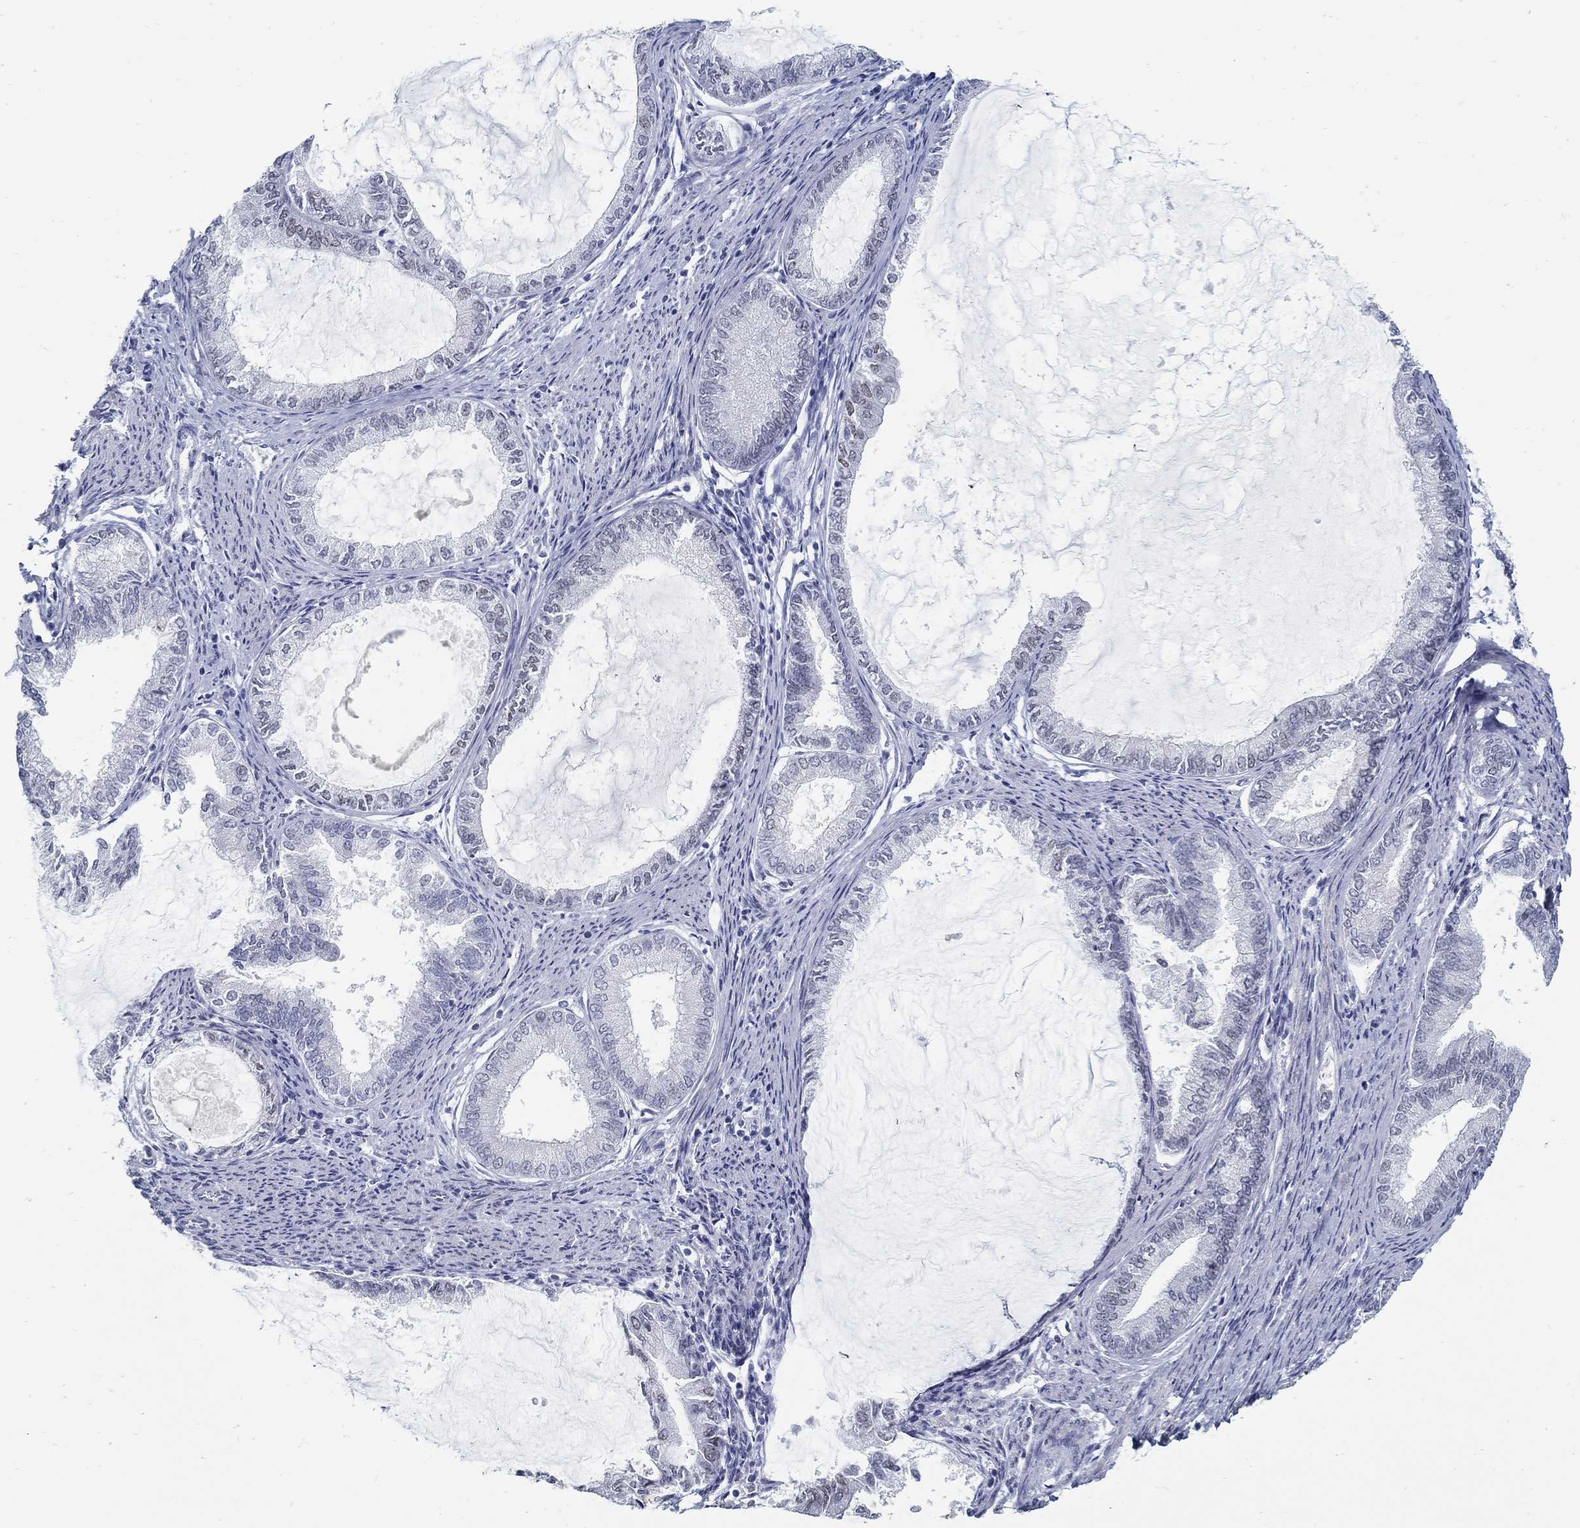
{"staining": {"intensity": "negative", "quantity": "none", "location": "none"}, "tissue": "endometrial cancer", "cell_type": "Tumor cells", "image_type": "cancer", "snomed": [{"axis": "morphology", "description": "Adenocarcinoma, NOS"}, {"axis": "topography", "description": "Endometrium"}], "caption": "DAB (3,3'-diaminobenzidine) immunohistochemical staining of endometrial cancer exhibits no significant staining in tumor cells.", "gene": "USP29", "patient": {"sex": "female", "age": 86}}